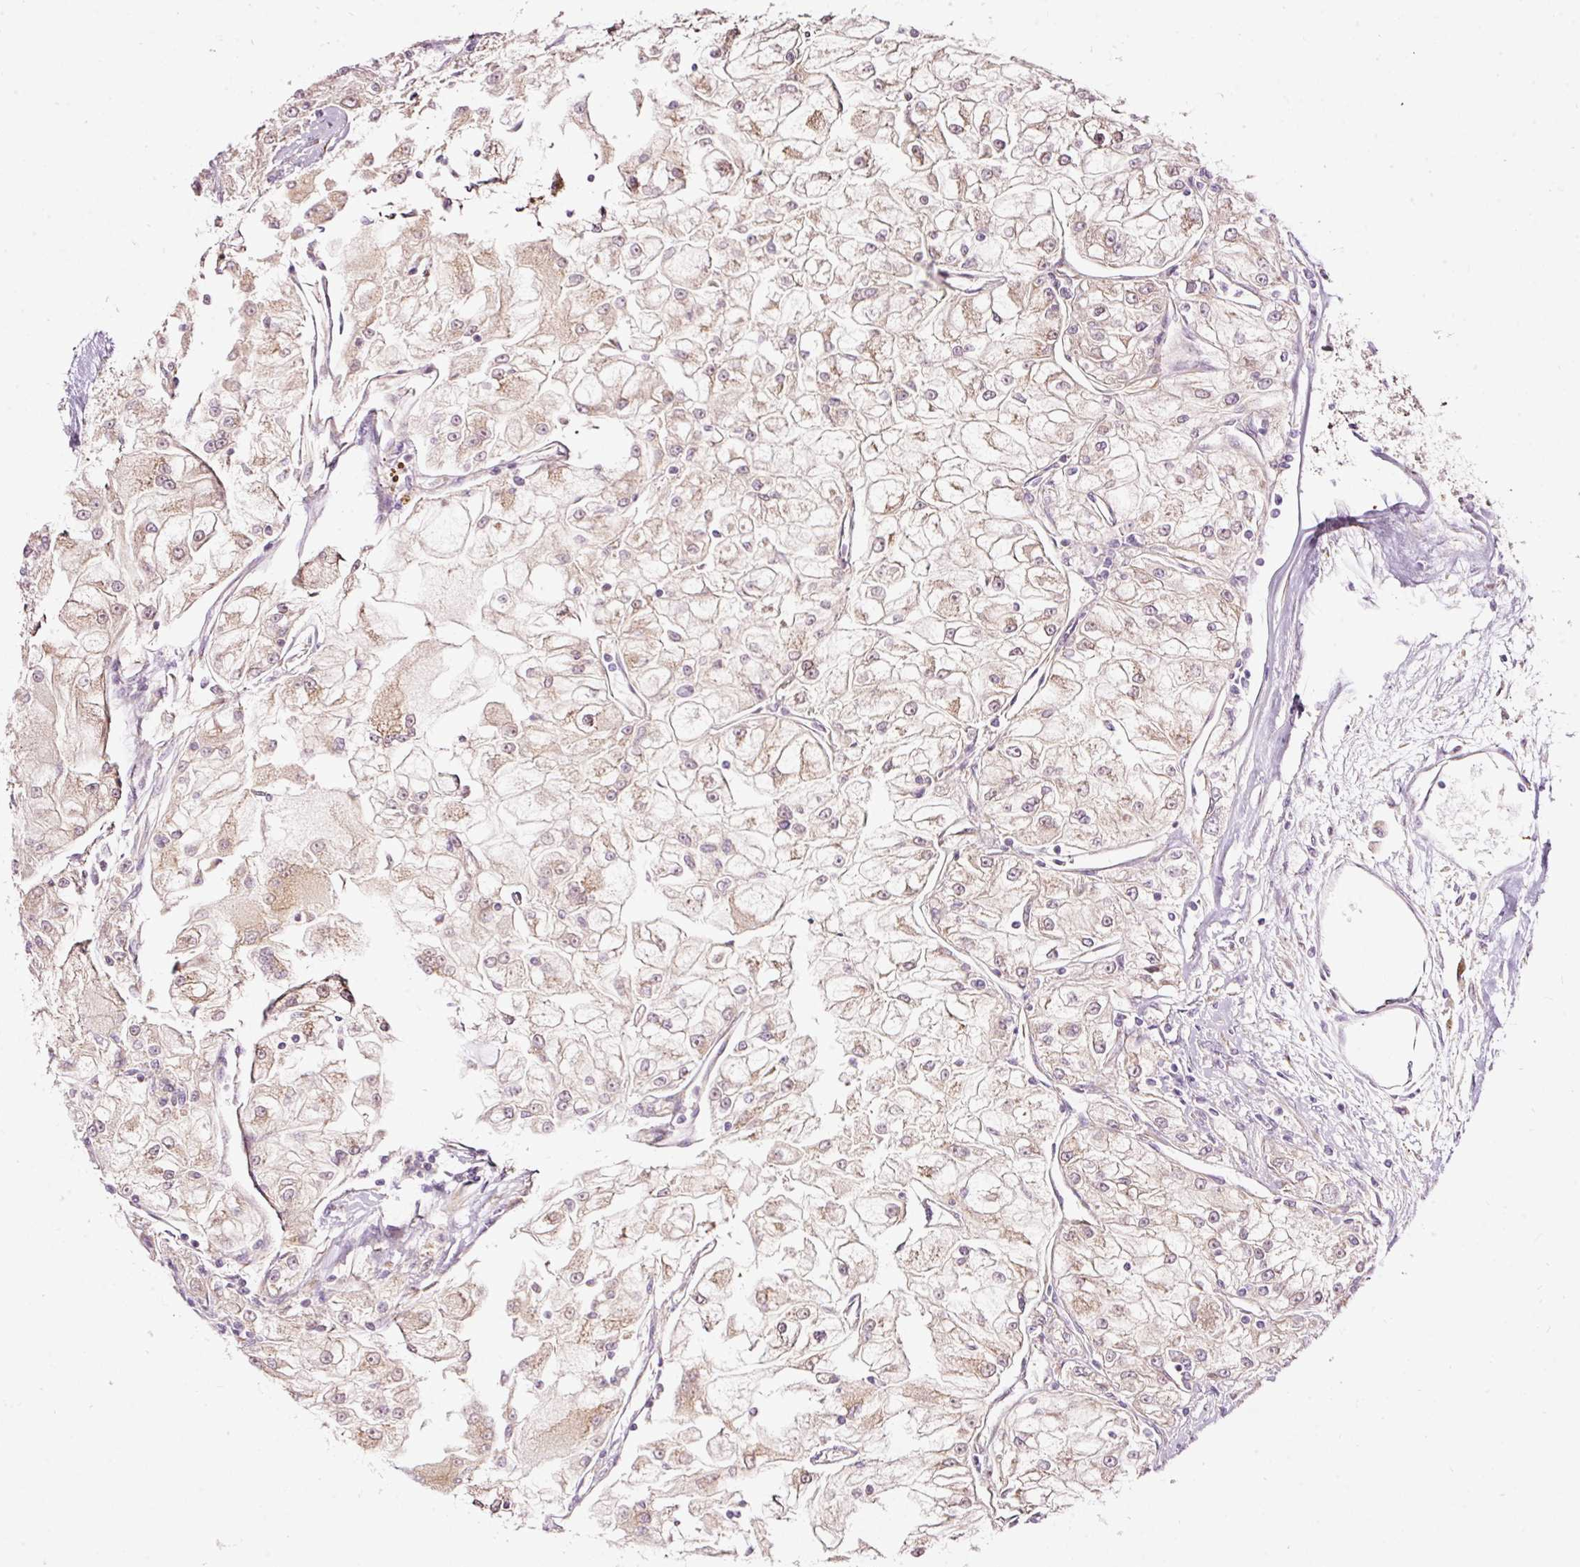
{"staining": {"intensity": "weak", "quantity": "25%-75%", "location": "cytoplasmic/membranous"}, "tissue": "renal cancer", "cell_type": "Tumor cells", "image_type": "cancer", "snomed": [{"axis": "morphology", "description": "Adenocarcinoma, NOS"}, {"axis": "topography", "description": "Kidney"}], "caption": "Renal adenocarcinoma stained with a protein marker demonstrates weak staining in tumor cells.", "gene": "RSPO2", "patient": {"sex": "female", "age": 72}}